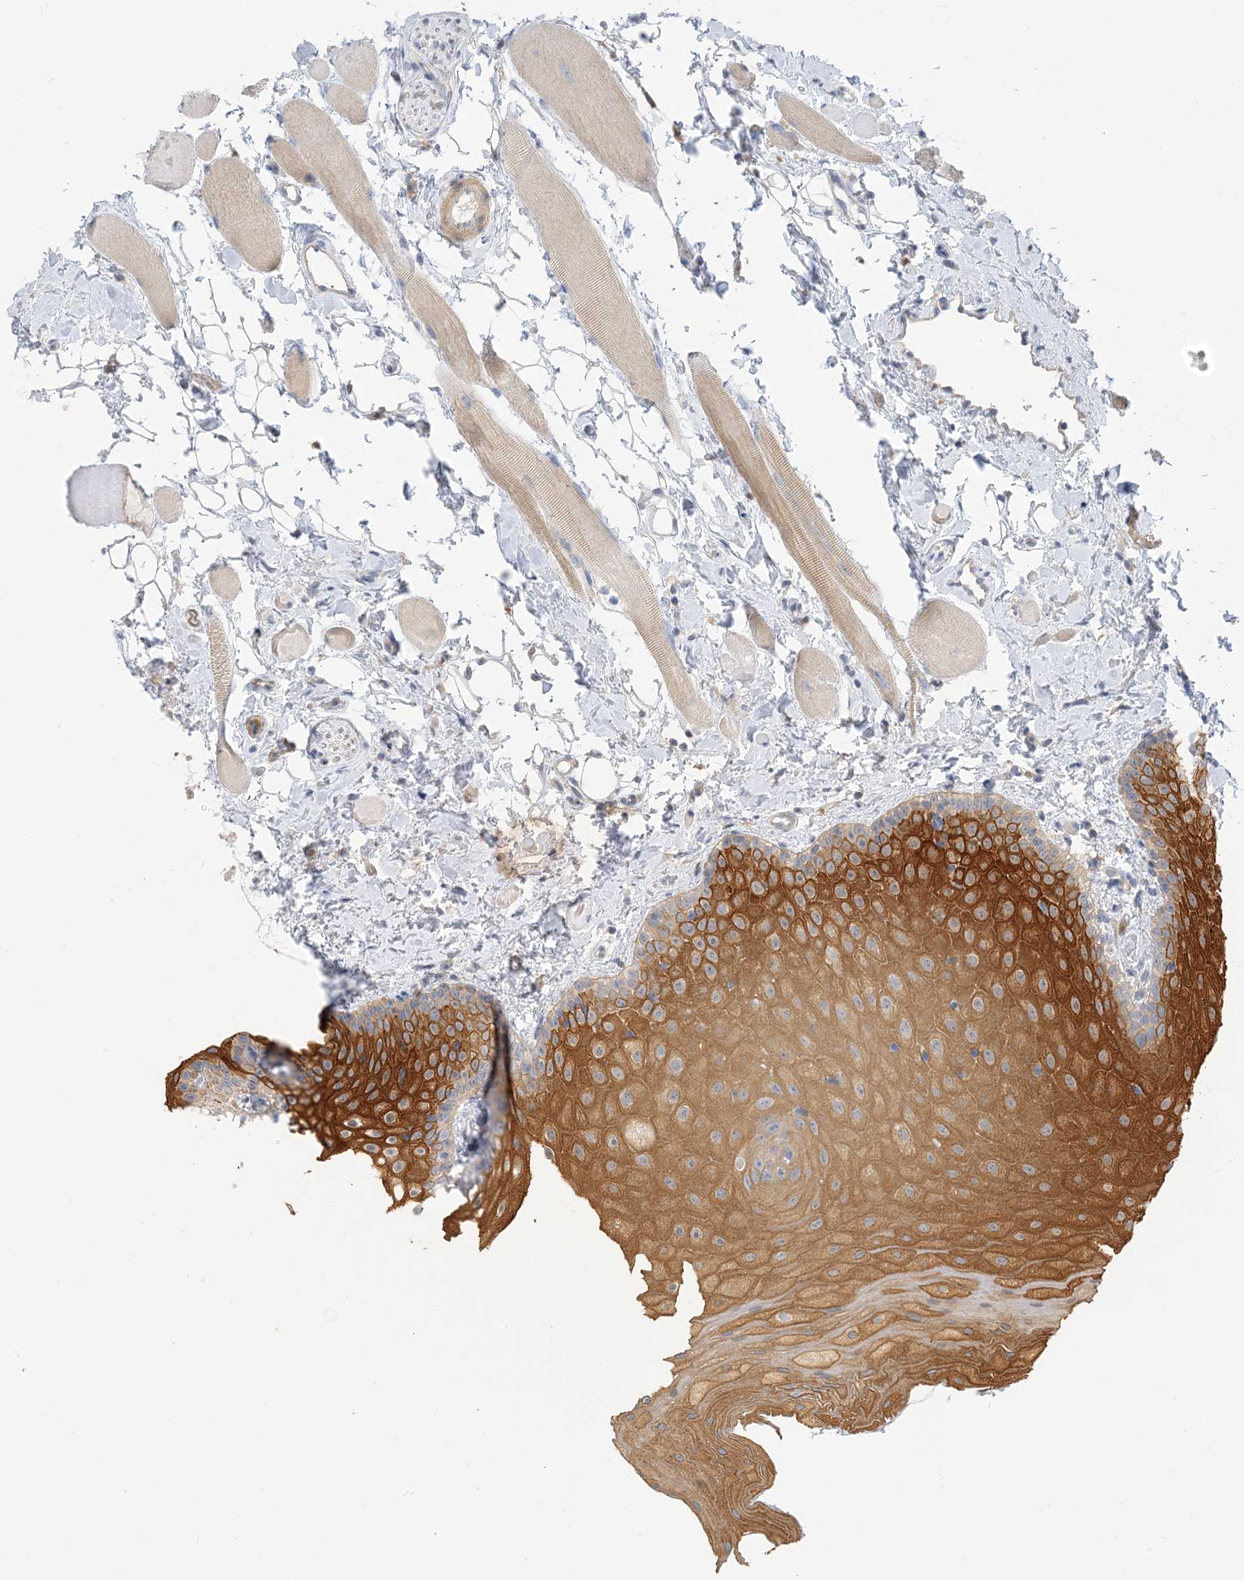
{"staining": {"intensity": "moderate", "quantity": "<25%", "location": "cytoplasmic/membranous"}, "tissue": "oral mucosa", "cell_type": "Squamous epithelial cells", "image_type": "normal", "snomed": [{"axis": "morphology", "description": "Normal tissue, NOS"}, {"axis": "topography", "description": "Oral tissue"}], "caption": "Immunohistochemical staining of unremarkable oral mucosa displays moderate cytoplasmic/membranous protein positivity in about <25% of squamous epithelial cells. The staining was performed using DAB (3,3'-diaminobenzidine), with brown indicating positive protein expression. Nuclei are stained blue with hematoxylin.", "gene": "NAGK", "patient": {"sex": "male", "age": 28}}